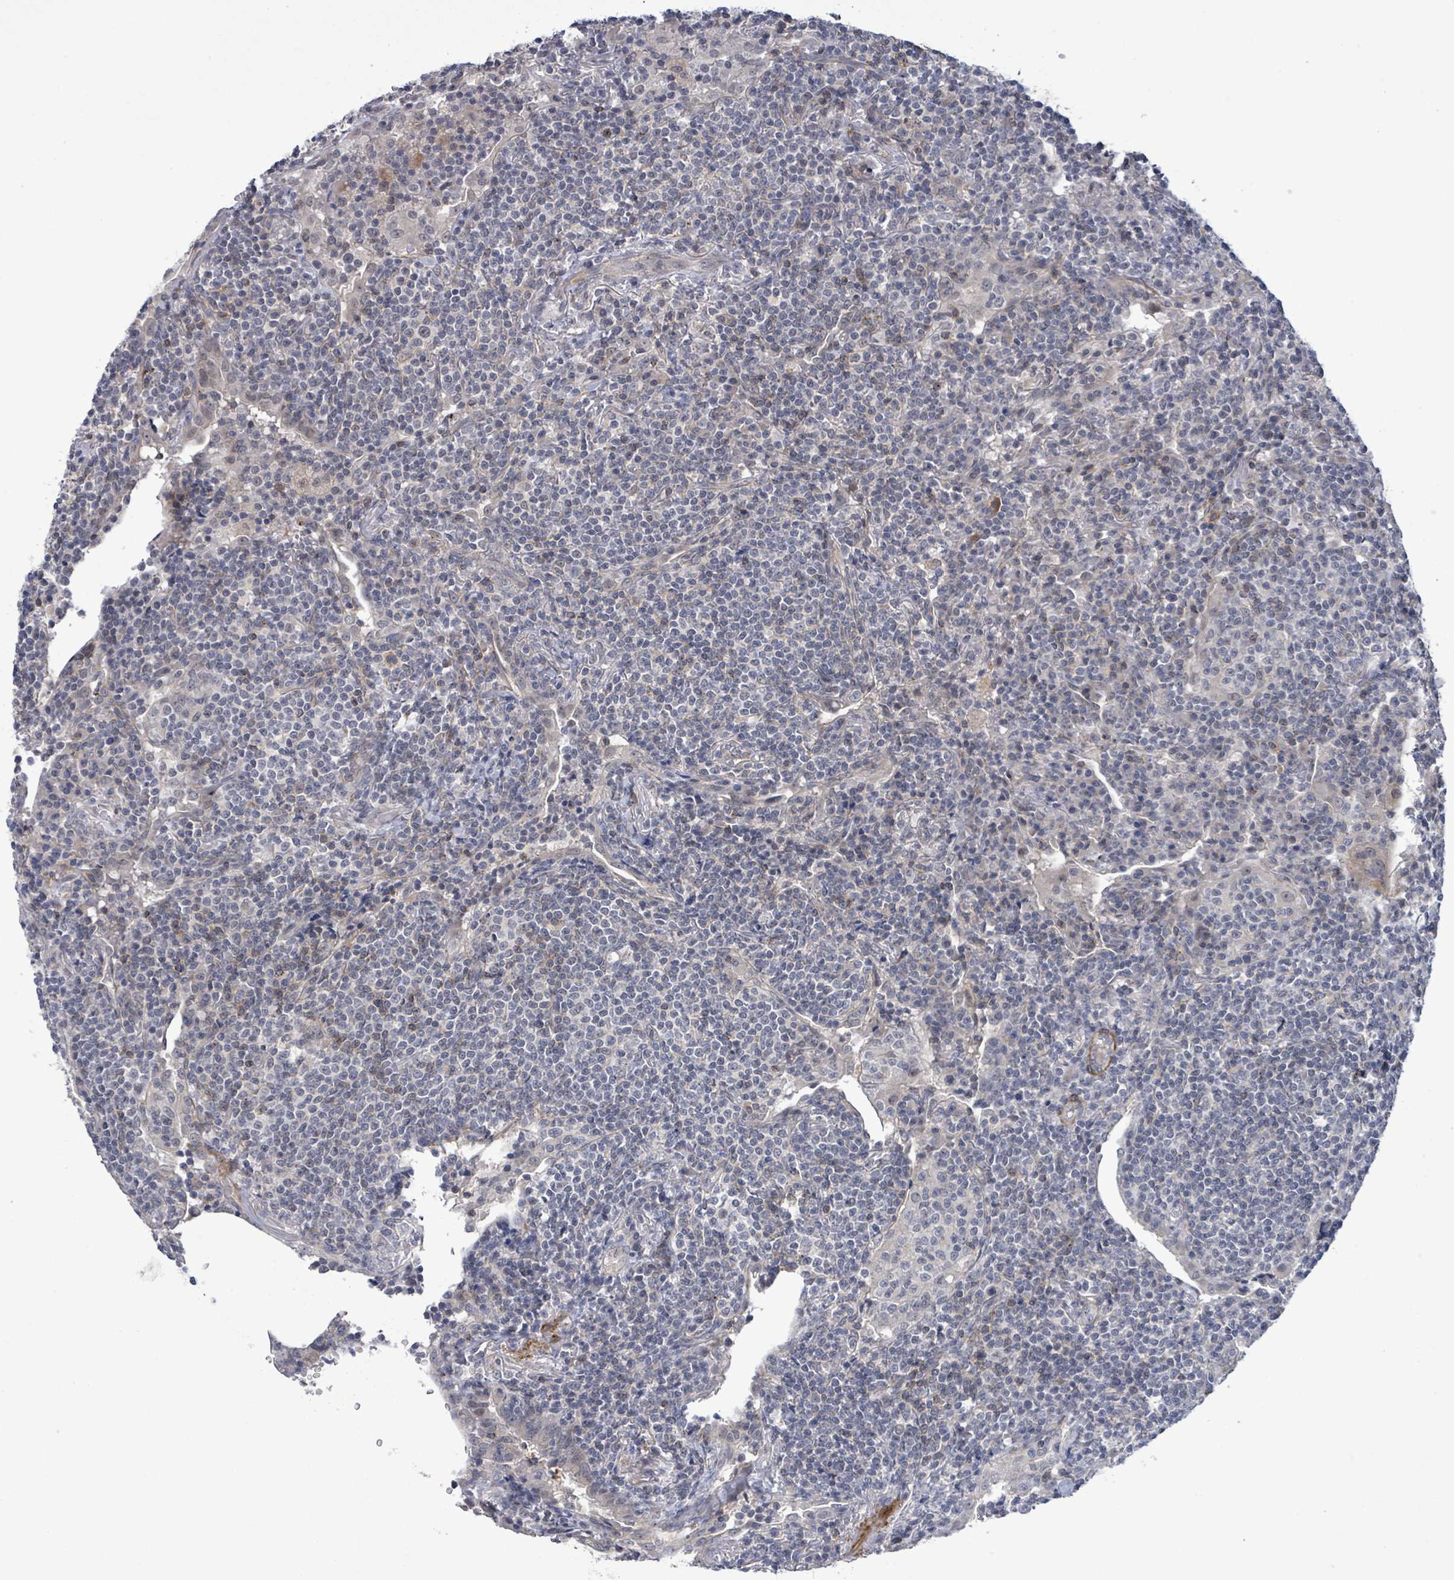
{"staining": {"intensity": "negative", "quantity": "none", "location": "none"}, "tissue": "lymphoma", "cell_type": "Tumor cells", "image_type": "cancer", "snomed": [{"axis": "morphology", "description": "Malignant lymphoma, non-Hodgkin's type, Low grade"}, {"axis": "topography", "description": "Lung"}], "caption": "Immunohistochemistry (IHC) micrograph of human lymphoma stained for a protein (brown), which displays no expression in tumor cells.", "gene": "AMMECR1", "patient": {"sex": "female", "age": 71}}